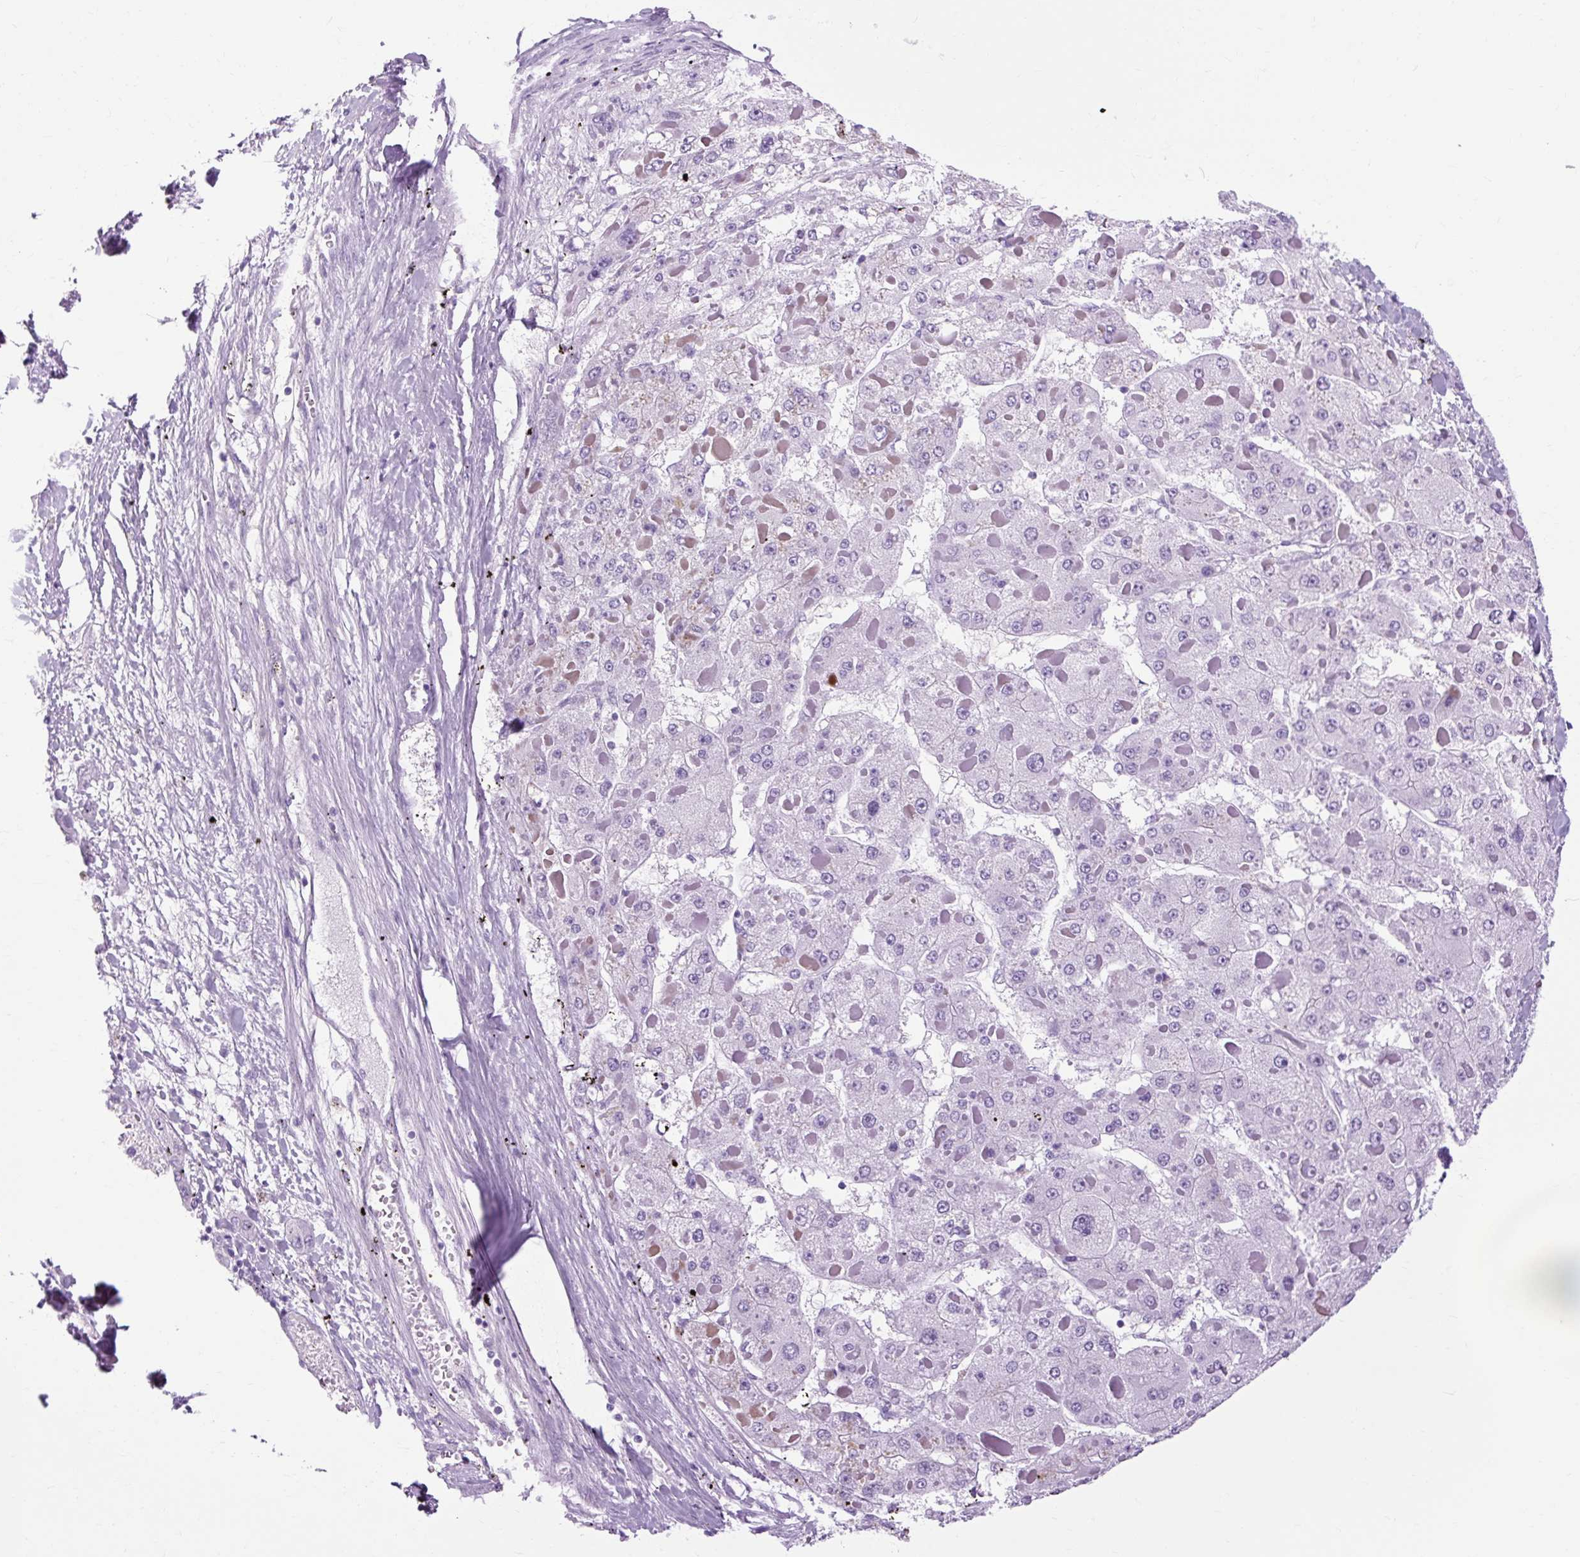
{"staining": {"intensity": "negative", "quantity": "none", "location": "none"}, "tissue": "liver cancer", "cell_type": "Tumor cells", "image_type": "cancer", "snomed": [{"axis": "morphology", "description": "Carcinoma, Hepatocellular, NOS"}, {"axis": "topography", "description": "Liver"}], "caption": "High power microscopy micrograph of an IHC image of liver cancer, revealing no significant positivity in tumor cells. The staining was performed using DAB to visualize the protein expression in brown, while the nuclei were stained in blue with hematoxylin (Magnification: 20x).", "gene": "OOEP", "patient": {"sex": "female", "age": 73}}